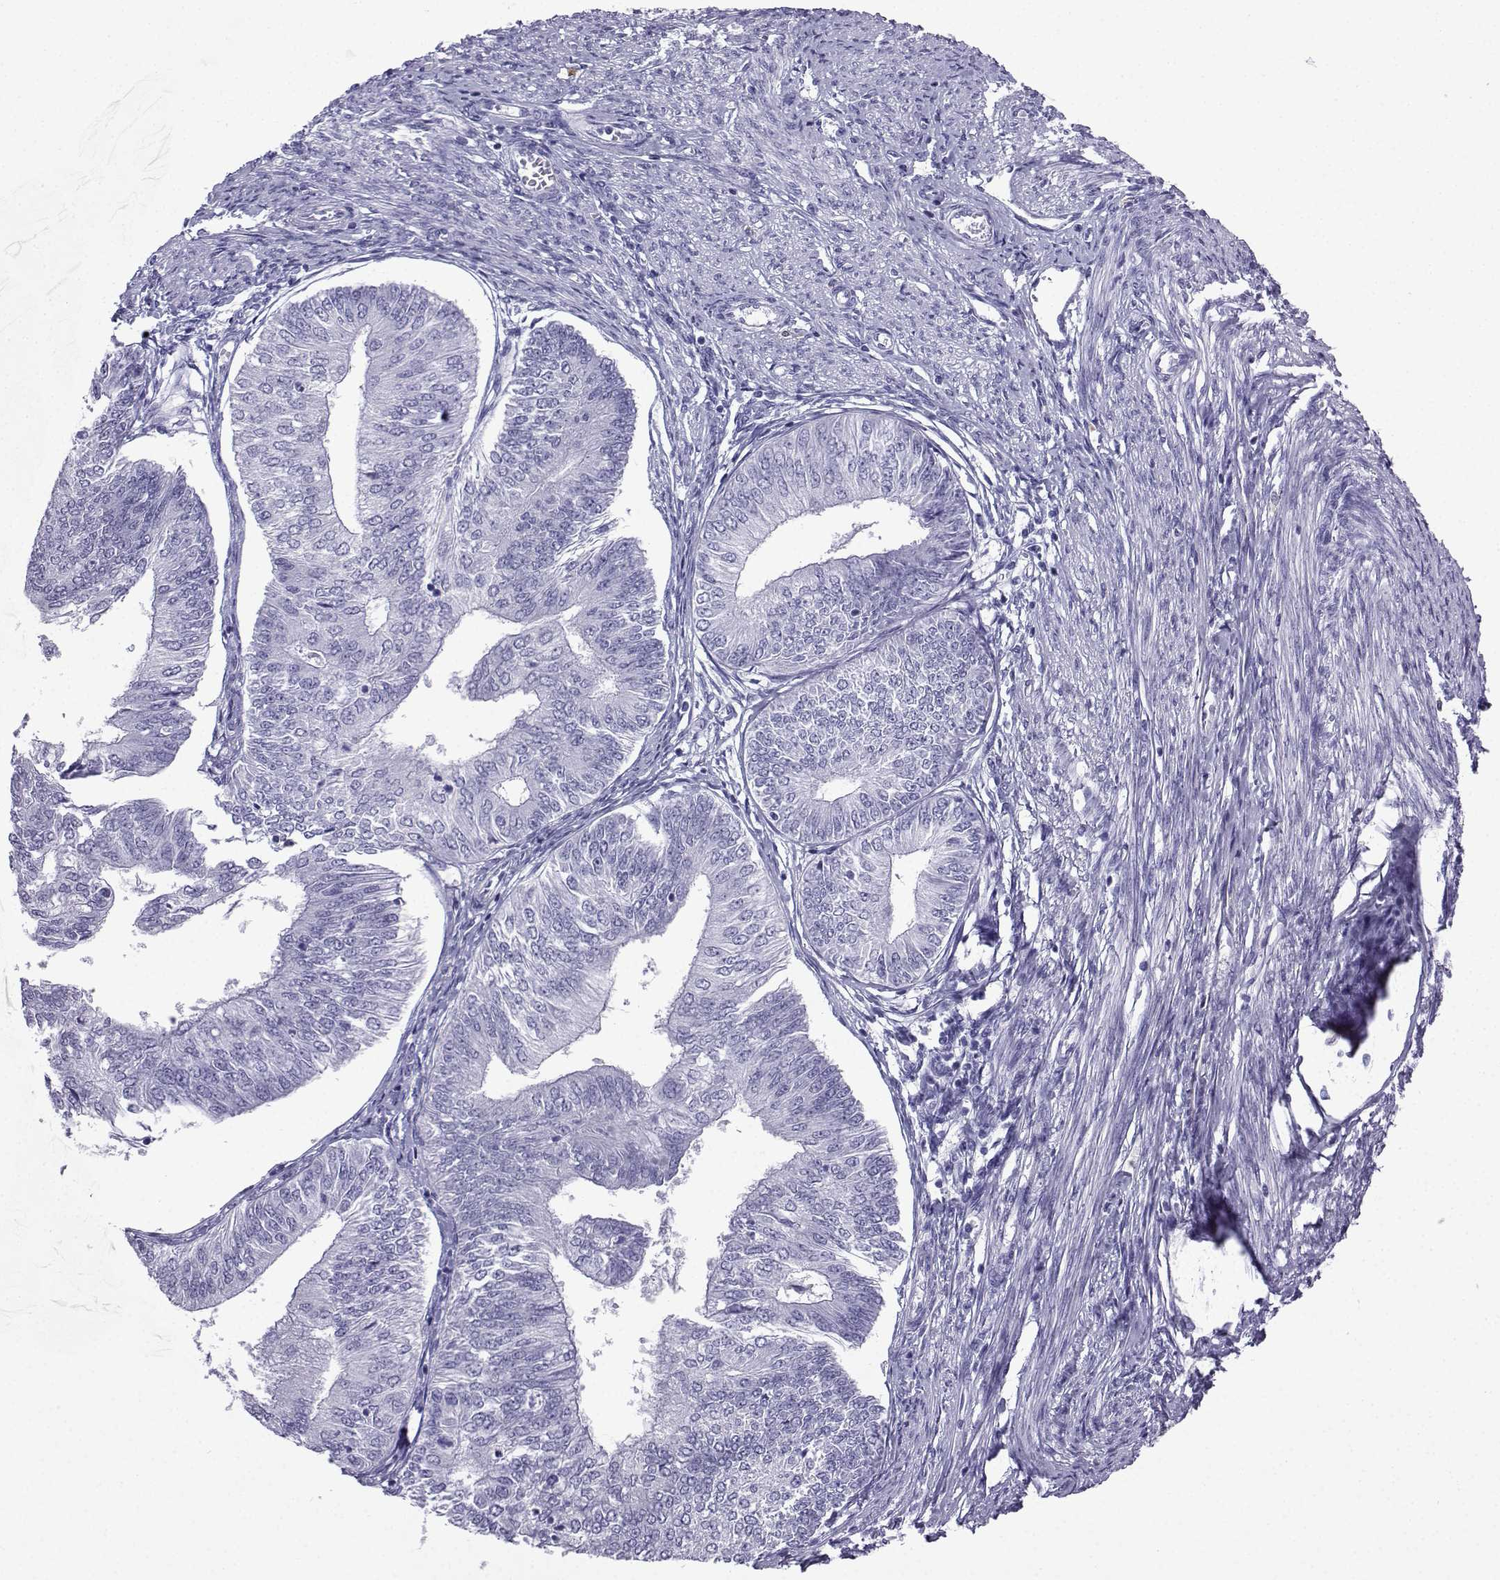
{"staining": {"intensity": "negative", "quantity": "none", "location": "none"}, "tissue": "endometrial cancer", "cell_type": "Tumor cells", "image_type": "cancer", "snomed": [{"axis": "morphology", "description": "Adenocarcinoma, NOS"}, {"axis": "topography", "description": "Endometrium"}], "caption": "Endometrial cancer stained for a protein using IHC demonstrates no expression tumor cells.", "gene": "SLC18A2", "patient": {"sex": "female", "age": 58}}